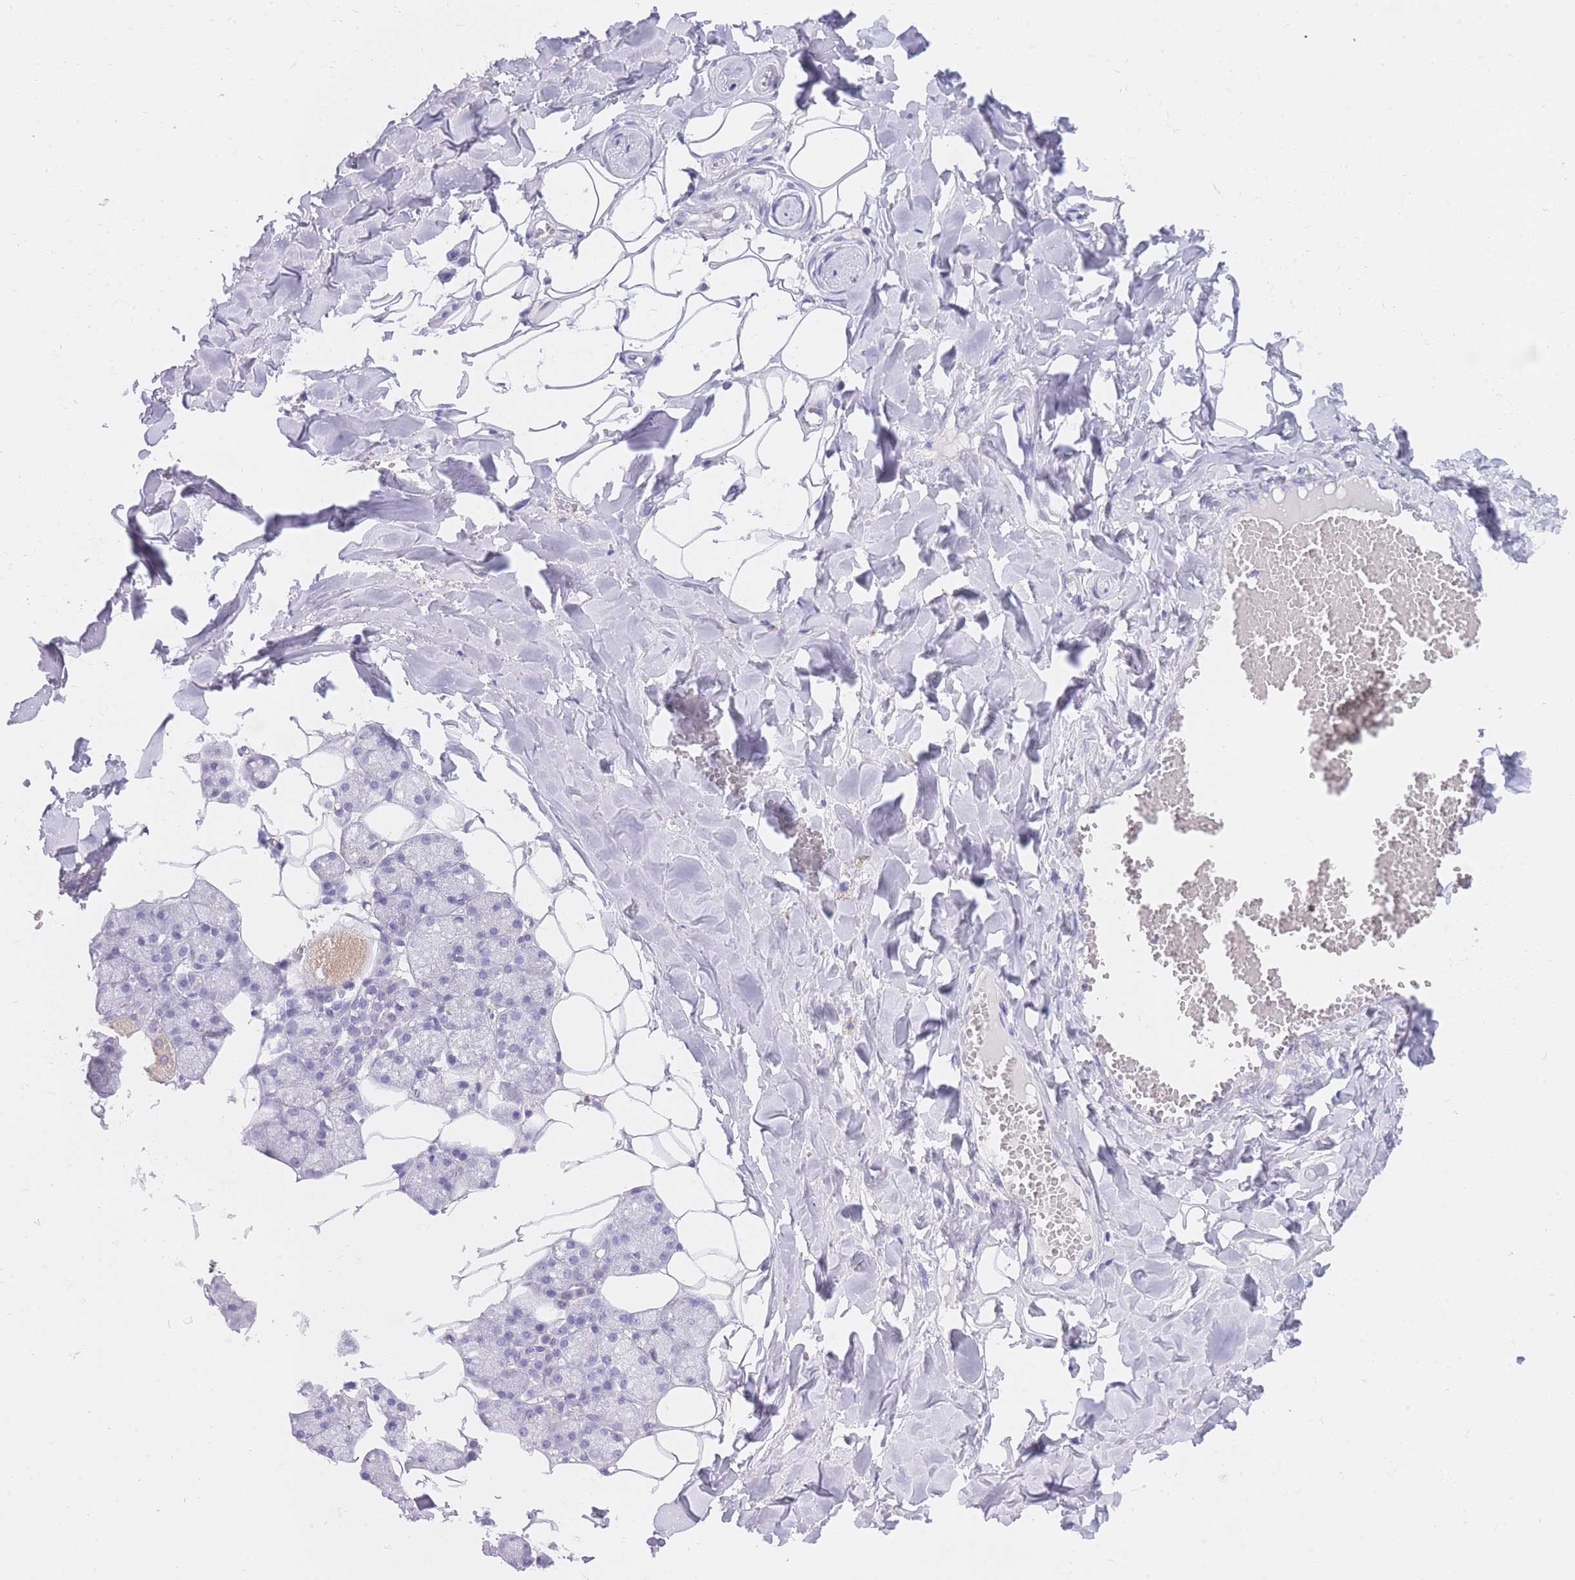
{"staining": {"intensity": "moderate", "quantity": "<25%", "location": "cytoplasmic/membranous"}, "tissue": "salivary gland", "cell_type": "Glandular cells", "image_type": "normal", "snomed": [{"axis": "morphology", "description": "Normal tissue, NOS"}, {"axis": "topography", "description": "Salivary gland"}], "caption": "A brown stain labels moderate cytoplasmic/membranous staining of a protein in glandular cells of unremarkable salivary gland.", "gene": "FRAT2", "patient": {"sex": "male", "age": 62}}